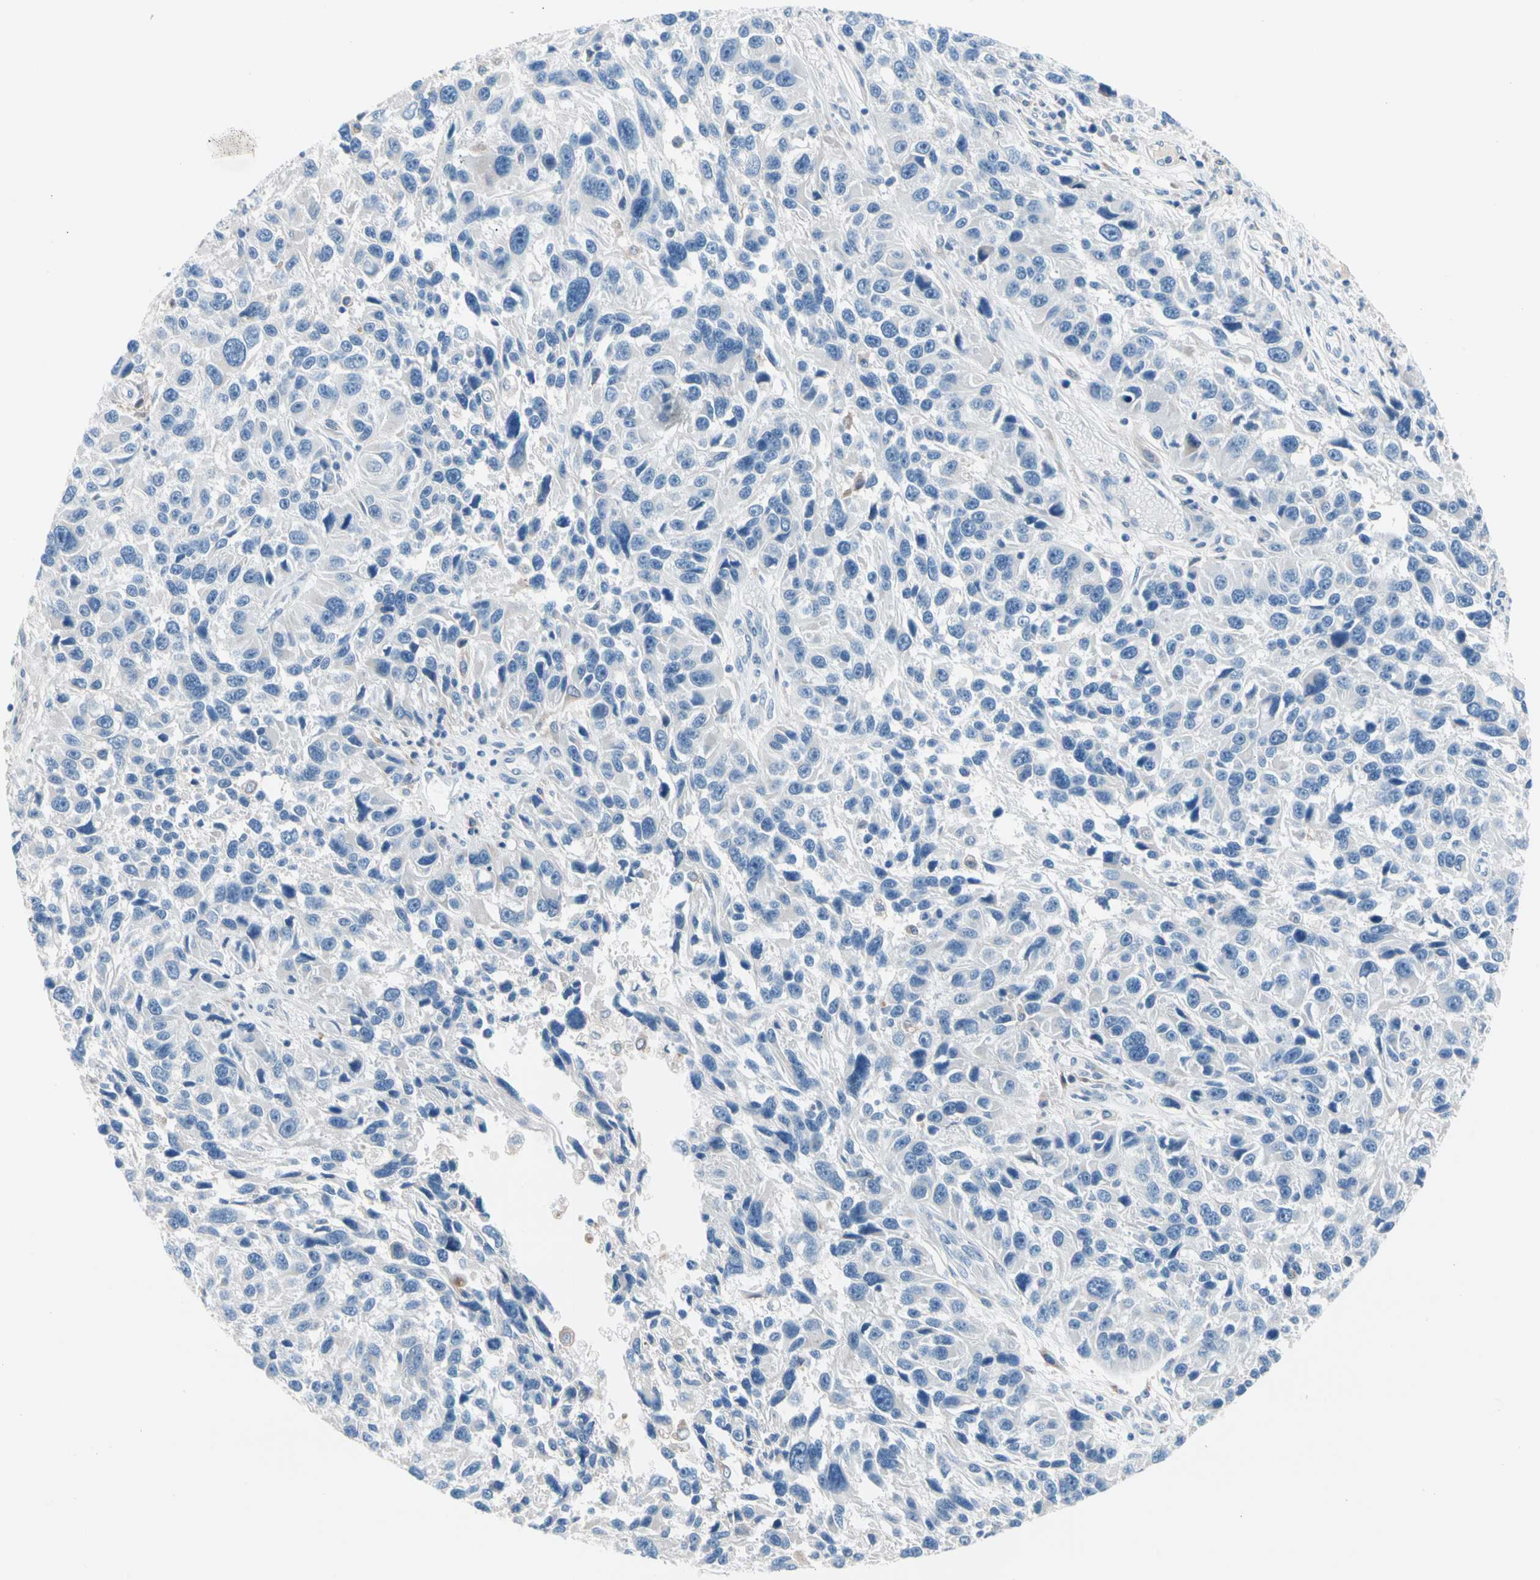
{"staining": {"intensity": "negative", "quantity": "none", "location": "none"}, "tissue": "melanoma", "cell_type": "Tumor cells", "image_type": "cancer", "snomed": [{"axis": "morphology", "description": "Malignant melanoma, NOS"}, {"axis": "topography", "description": "Skin"}], "caption": "Melanoma was stained to show a protein in brown. There is no significant staining in tumor cells. (DAB immunohistochemistry visualized using brightfield microscopy, high magnification).", "gene": "CASQ1", "patient": {"sex": "male", "age": 53}}